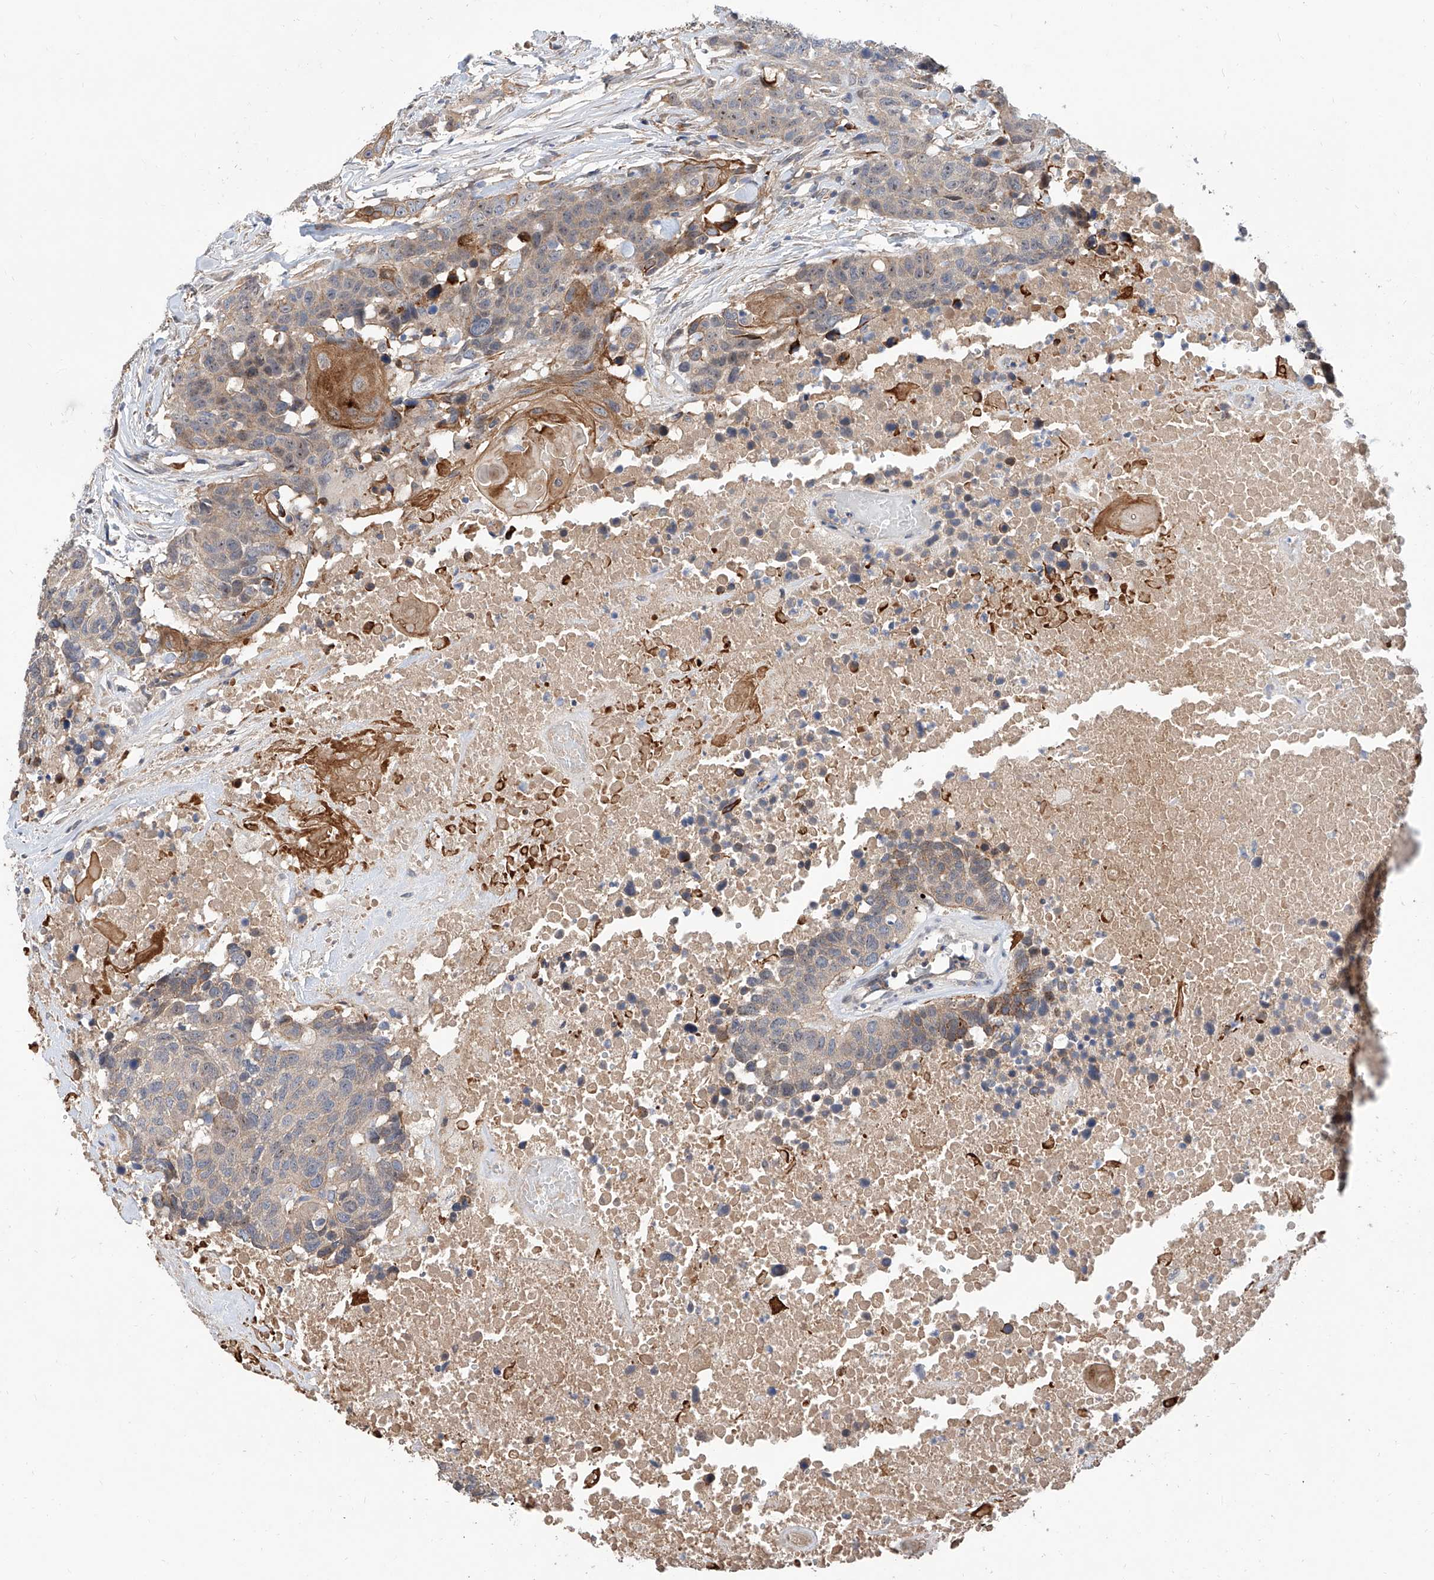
{"staining": {"intensity": "moderate", "quantity": "<25%", "location": "cytoplasmic/membranous"}, "tissue": "head and neck cancer", "cell_type": "Tumor cells", "image_type": "cancer", "snomed": [{"axis": "morphology", "description": "Squamous cell carcinoma, NOS"}, {"axis": "topography", "description": "Head-Neck"}], "caption": "Brown immunohistochemical staining in head and neck cancer displays moderate cytoplasmic/membranous expression in approximately <25% of tumor cells.", "gene": "MAGEE2", "patient": {"sex": "male", "age": 66}}